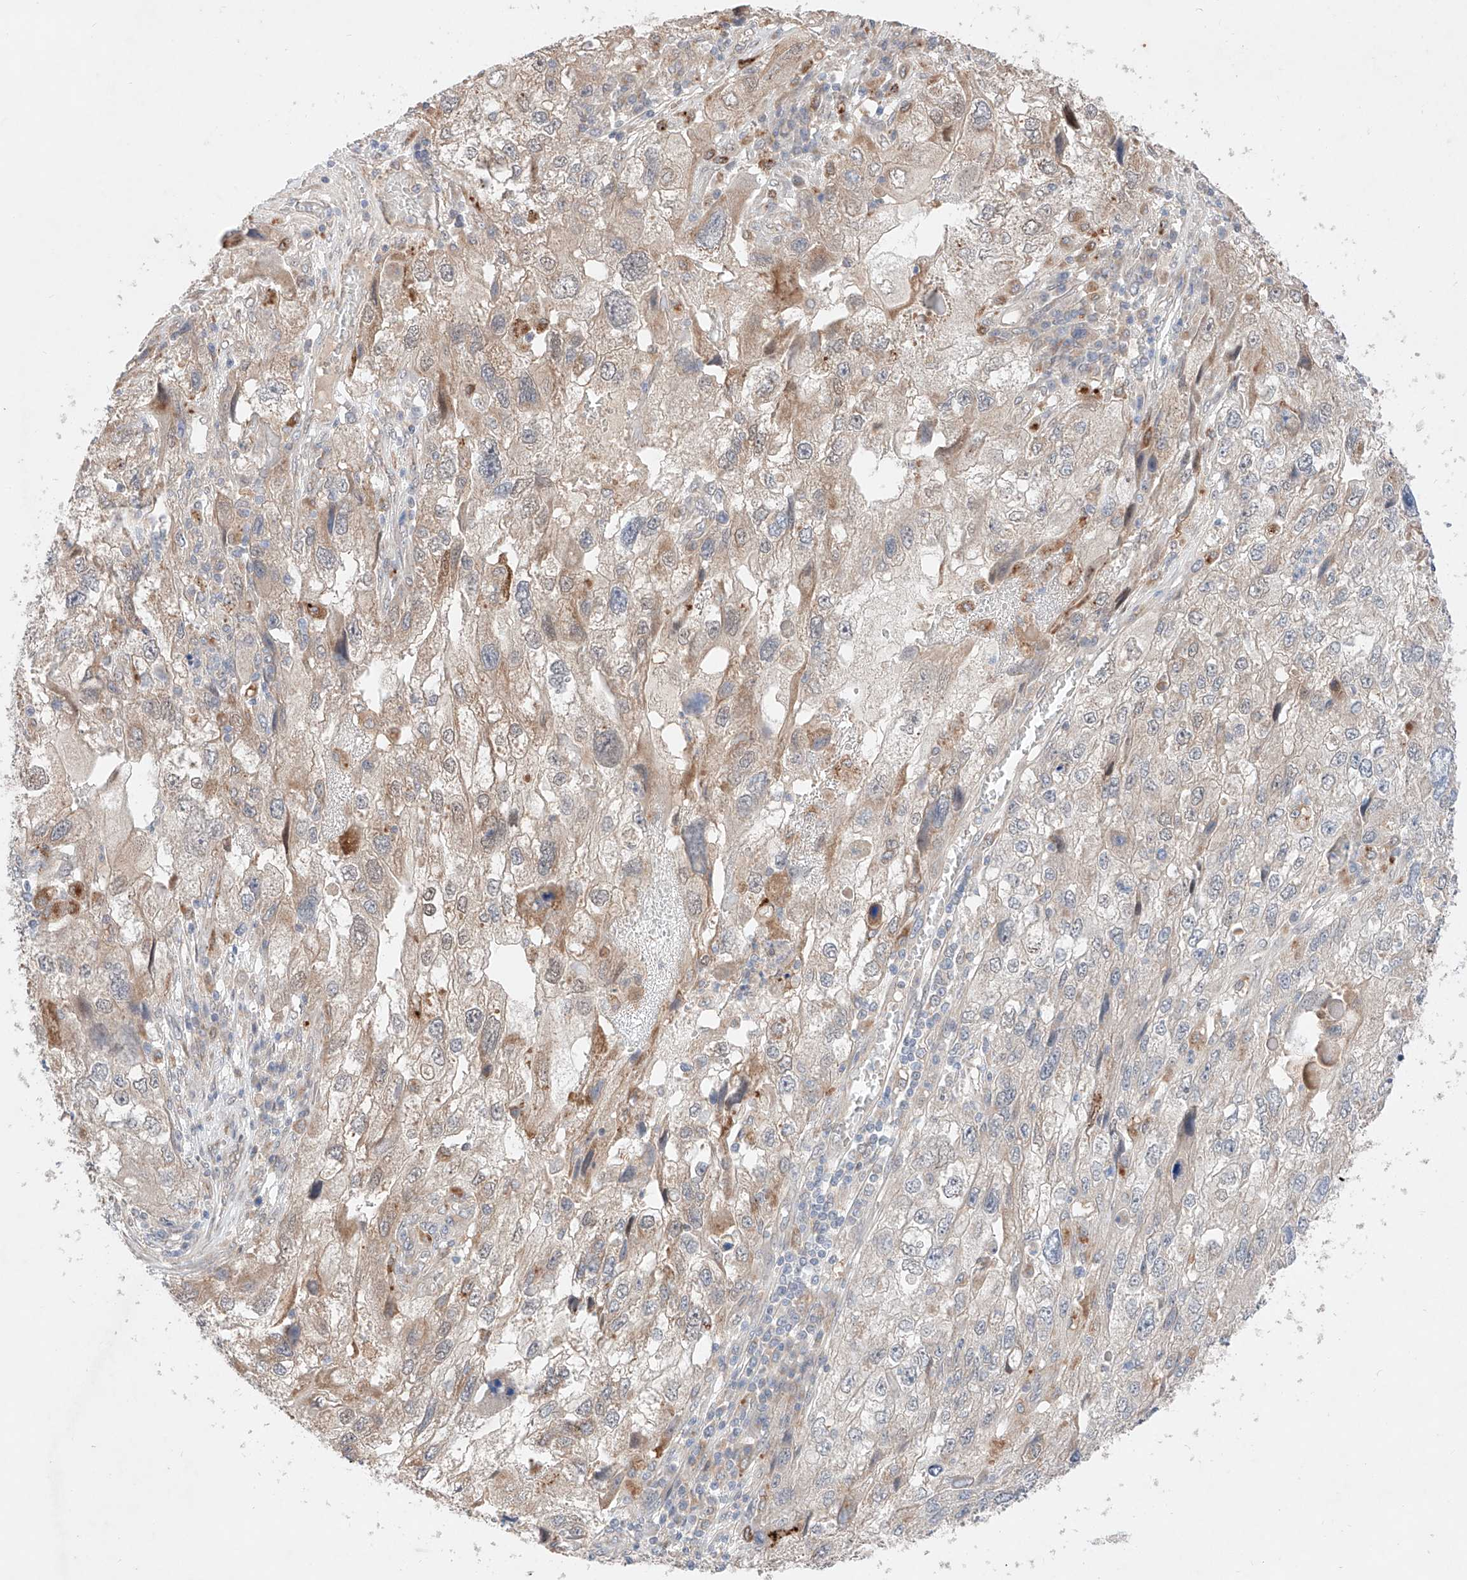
{"staining": {"intensity": "moderate", "quantity": "<25%", "location": "cytoplasmic/membranous"}, "tissue": "endometrial cancer", "cell_type": "Tumor cells", "image_type": "cancer", "snomed": [{"axis": "morphology", "description": "Adenocarcinoma, NOS"}, {"axis": "topography", "description": "Endometrium"}], "caption": "Immunohistochemical staining of human adenocarcinoma (endometrial) reveals low levels of moderate cytoplasmic/membranous protein expression in about <25% of tumor cells. The staining is performed using DAB (3,3'-diaminobenzidine) brown chromogen to label protein expression. The nuclei are counter-stained blue using hematoxylin.", "gene": "GCNT1", "patient": {"sex": "female", "age": 49}}